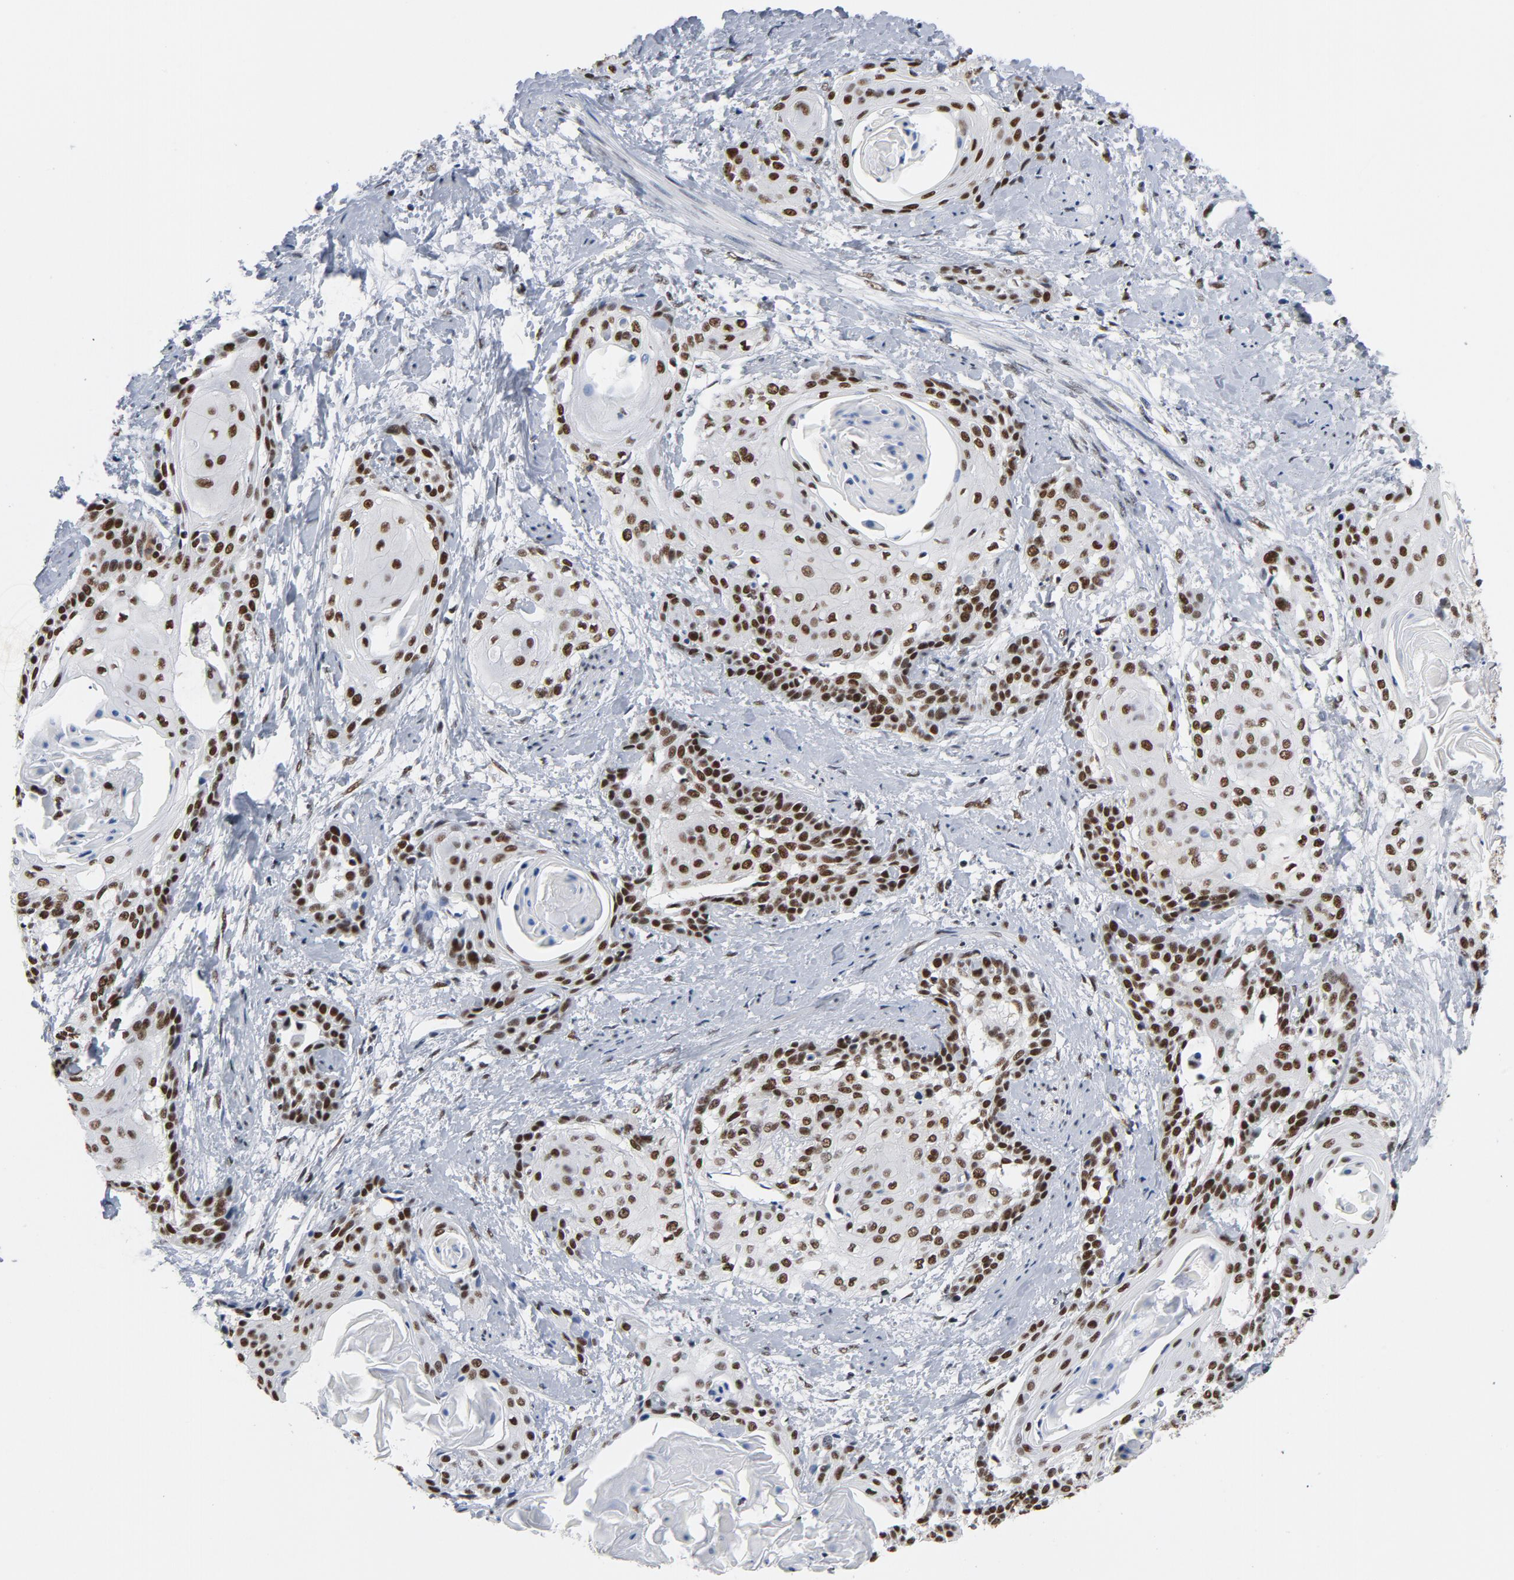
{"staining": {"intensity": "strong", "quantity": ">75%", "location": "nuclear"}, "tissue": "cervical cancer", "cell_type": "Tumor cells", "image_type": "cancer", "snomed": [{"axis": "morphology", "description": "Squamous cell carcinoma, NOS"}, {"axis": "topography", "description": "Cervix"}], "caption": "Protein expression analysis of human squamous cell carcinoma (cervical) reveals strong nuclear staining in about >75% of tumor cells.", "gene": "CSTF2", "patient": {"sex": "female", "age": 57}}